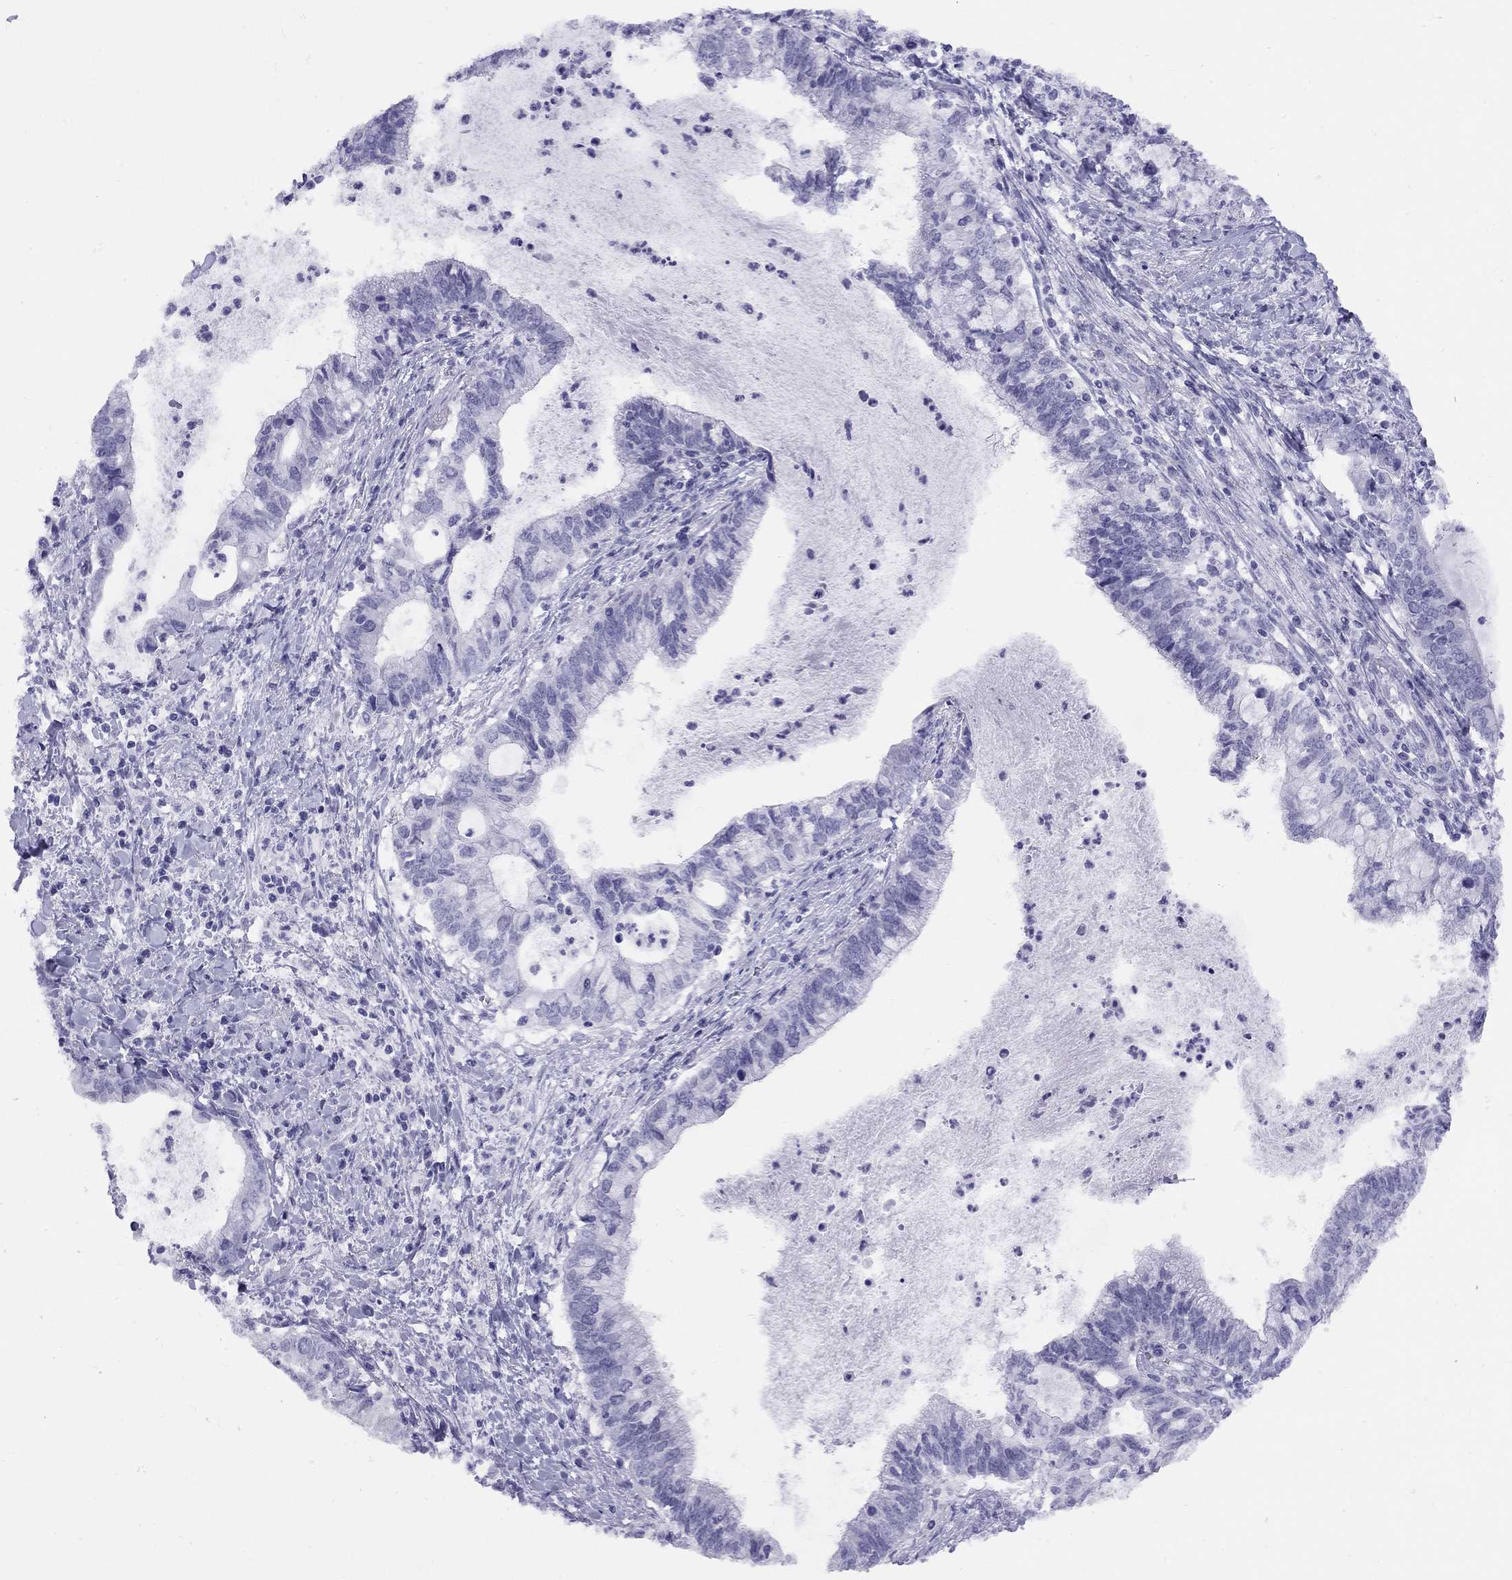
{"staining": {"intensity": "negative", "quantity": "none", "location": "none"}, "tissue": "cervical cancer", "cell_type": "Tumor cells", "image_type": "cancer", "snomed": [{"axis": "morphology", "description": "Adenocarcinoma, NOS"}, {"axis": "topography", "description": "Cervix"}], "caption": "An immunohistochemistry (IHC) image of cervical cancer (adenocarcinoma) is shown. There is no staining in tumor cells of cervical cancer (adenocarcinoma). (IHC, brightfield microscopy, high magnification).", "gene": "LYAR", "patient": {"sex": "female", "age": 42}}